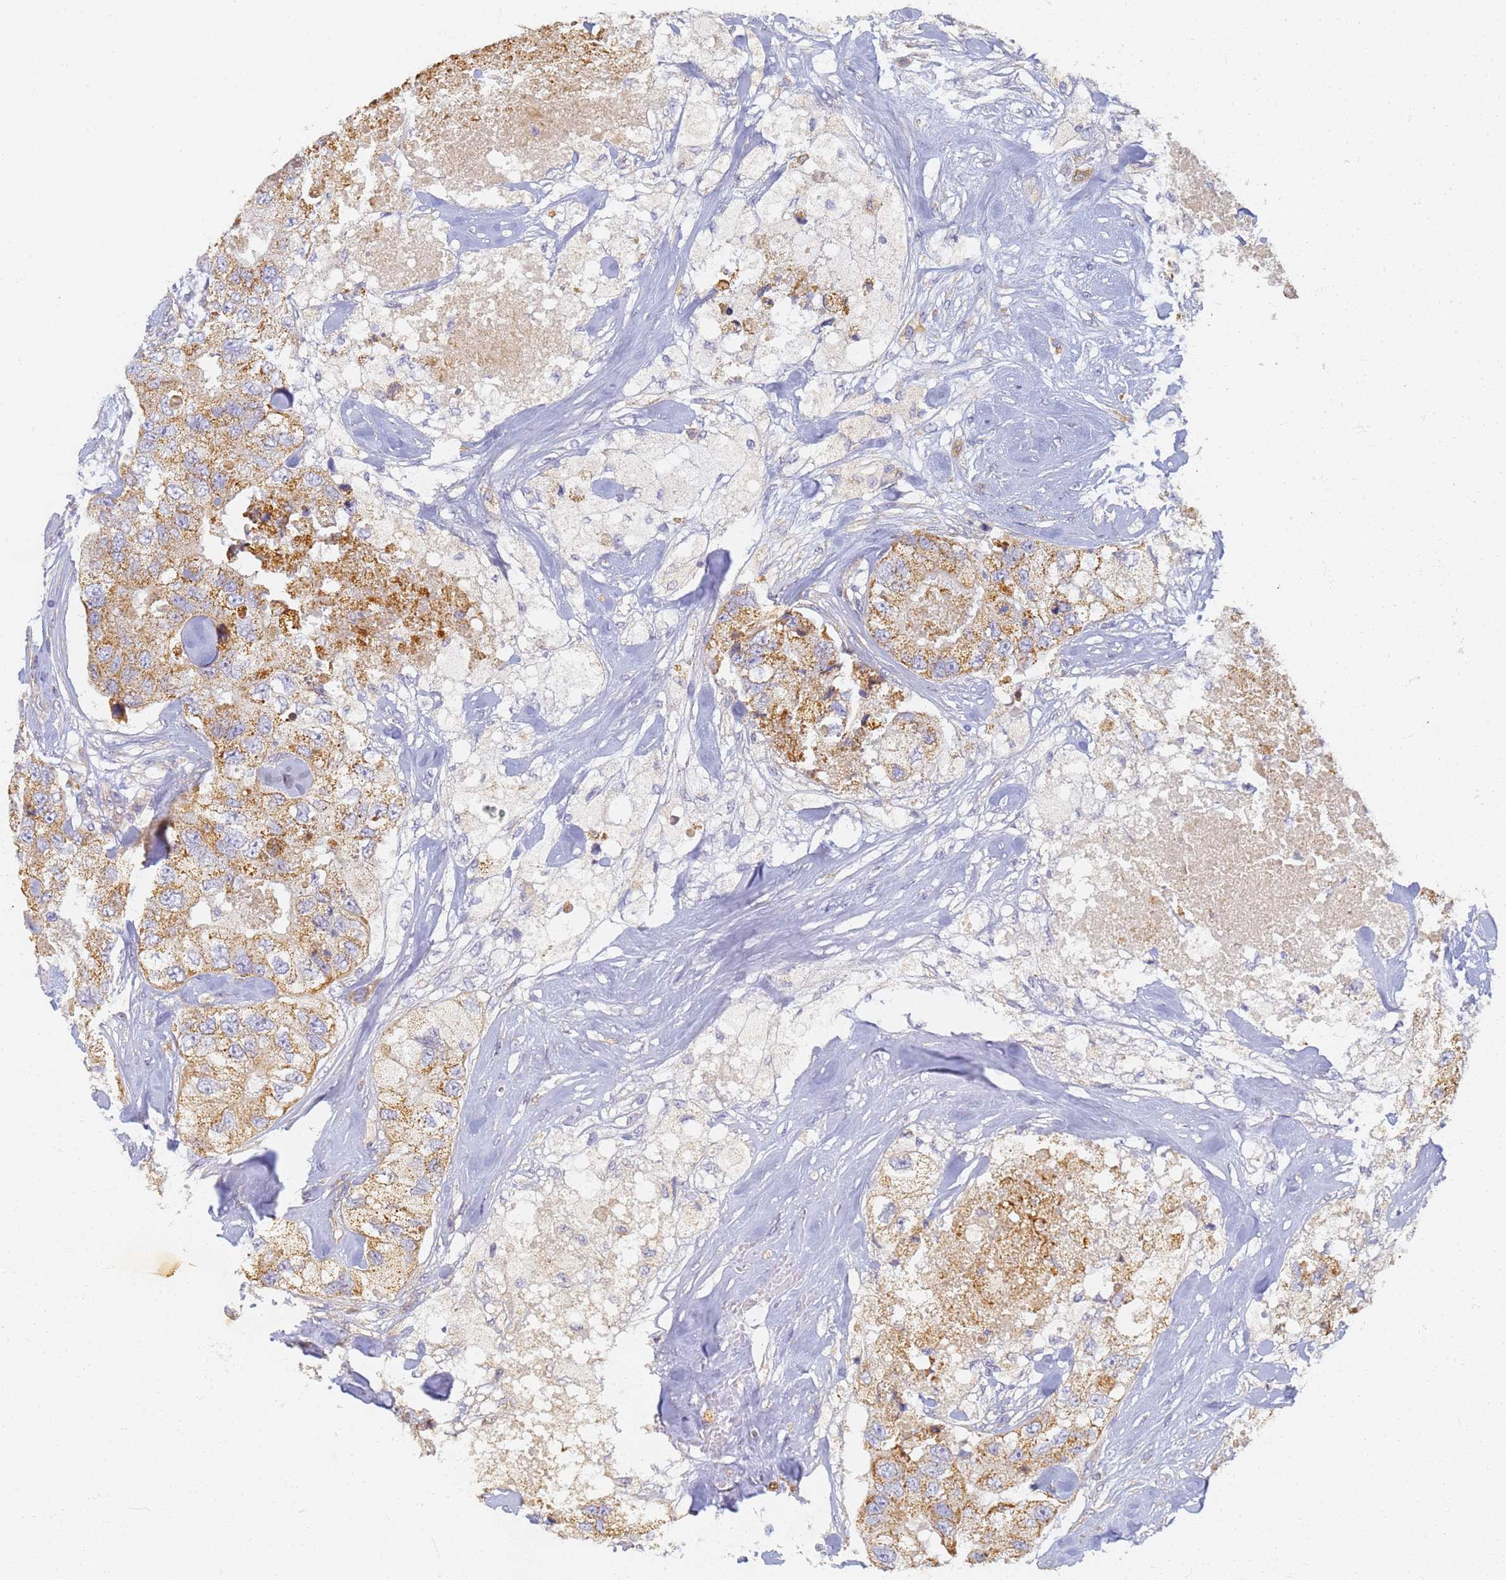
{"staining": {"intensity": "strong", "quantity": ">75%", "location": "cytoplasmic/membranous"}, "tissue": "breast cancer", "cell_type": "Tumor cells", "image_type": "cancer", "snomed": [{"axis": "morphology", "description": "Duct carcinoma"}, {"axis": "topography", "description": "Breast"}], "caption": "Human invasive ductal carcinoma (breast) stained for a protein (brown) exhibits strong cytoplasmic/membranous positive expression in about >75% of tumor cells.", "gene": "UTP23", "patient": {"sex": "female", "age": 62}}